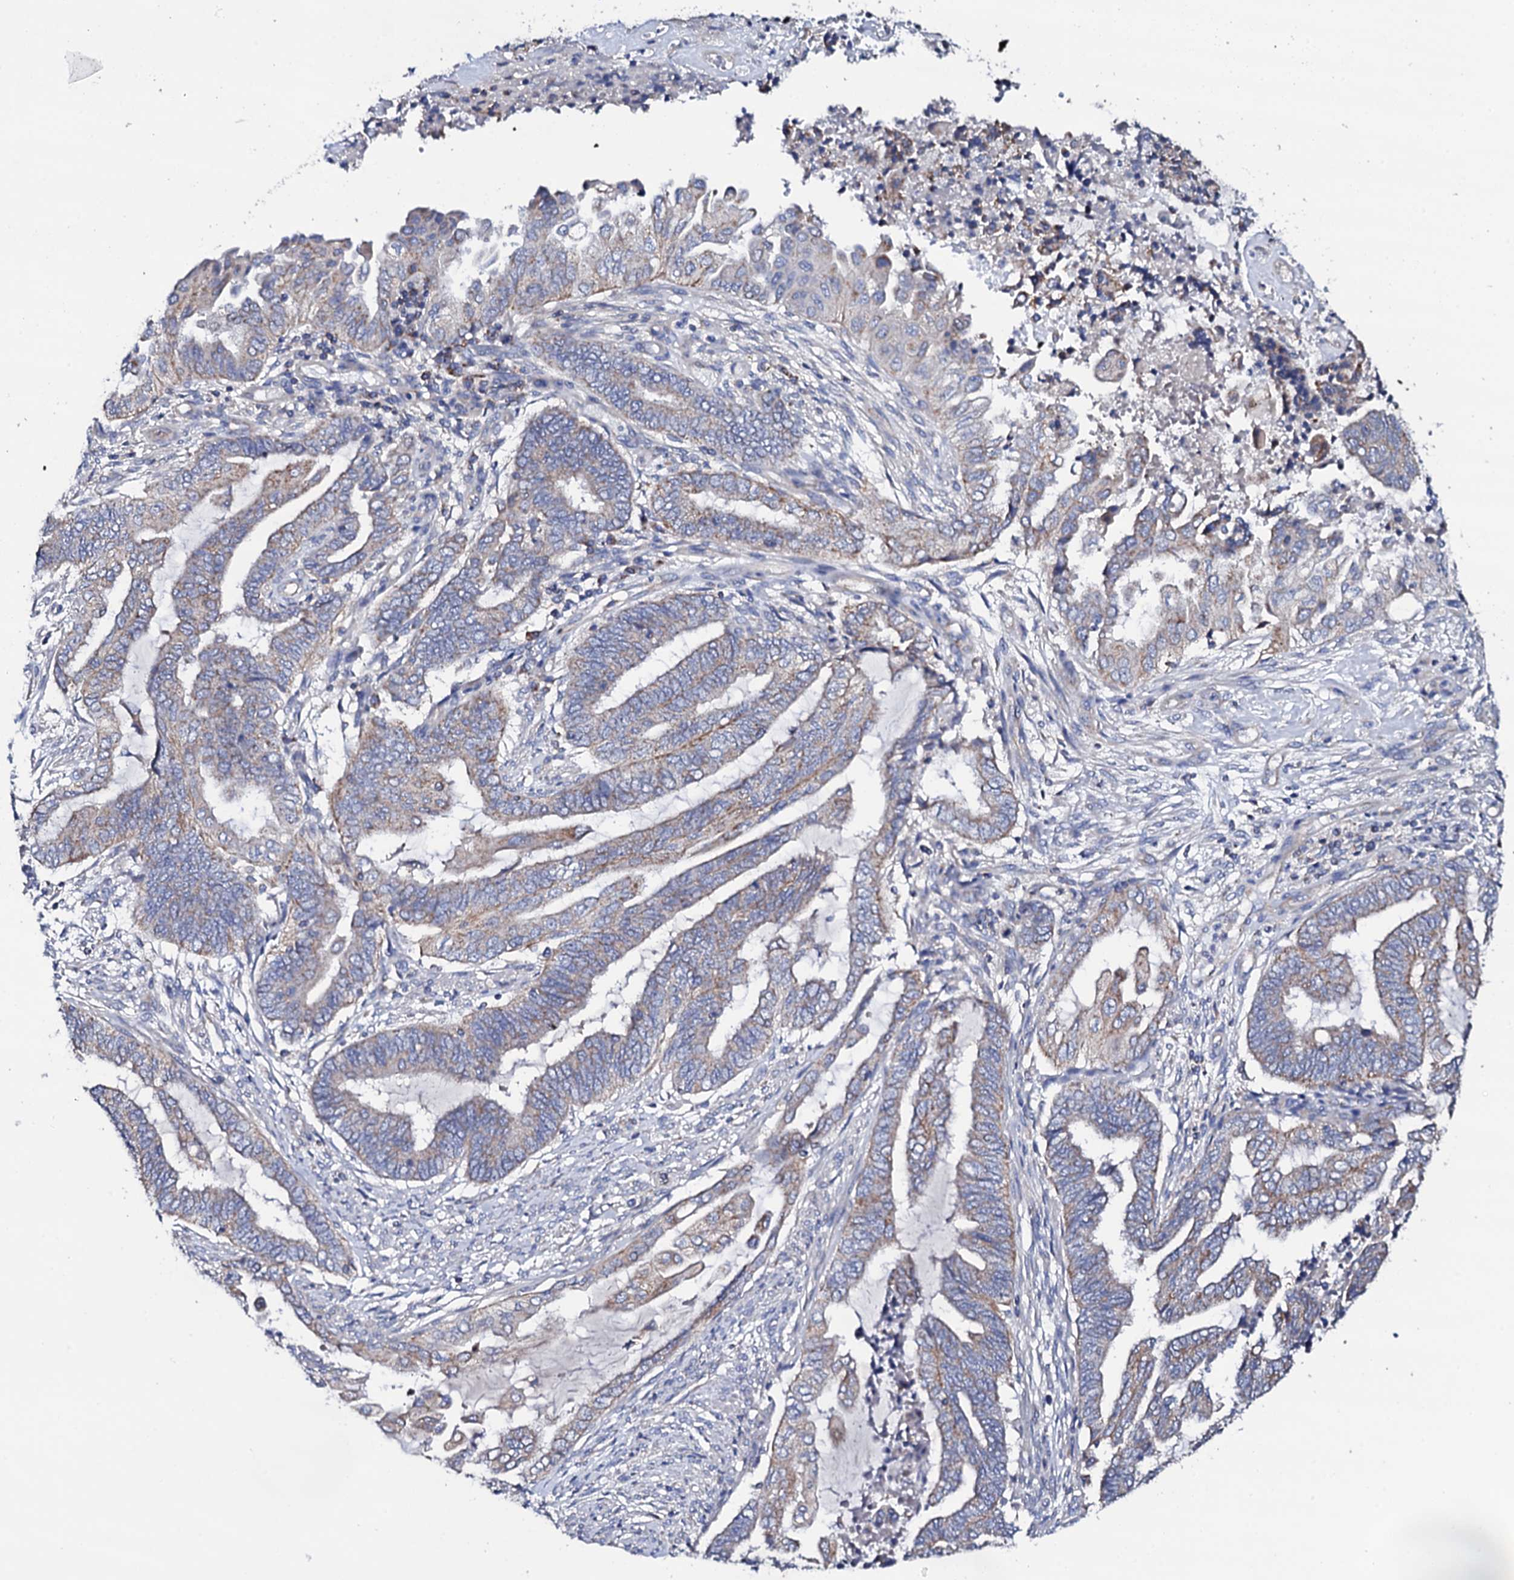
{"staining": {"intensity": "weak", "quantity": "<25%", "location": "cytoplasmic/membranous"}, "tissue": "endometrial cancer", "cell_type": "Tumor cells", "image_type": "cancer", "snomed": [{"axis": "morphology", "description": "Adenocarcinoma, NOS"}, {"axis": "topography", "description": "Uterus"}, {"axis": "topography", "description": "Endometrium"}], "caption": "A high-resolution histopathology image shows IHC staining of endometrial cancer, which reveals no significant positivity in tumor cells.", "gene": "TCAF2", "patient": {"sex": "female", "age": 70}}